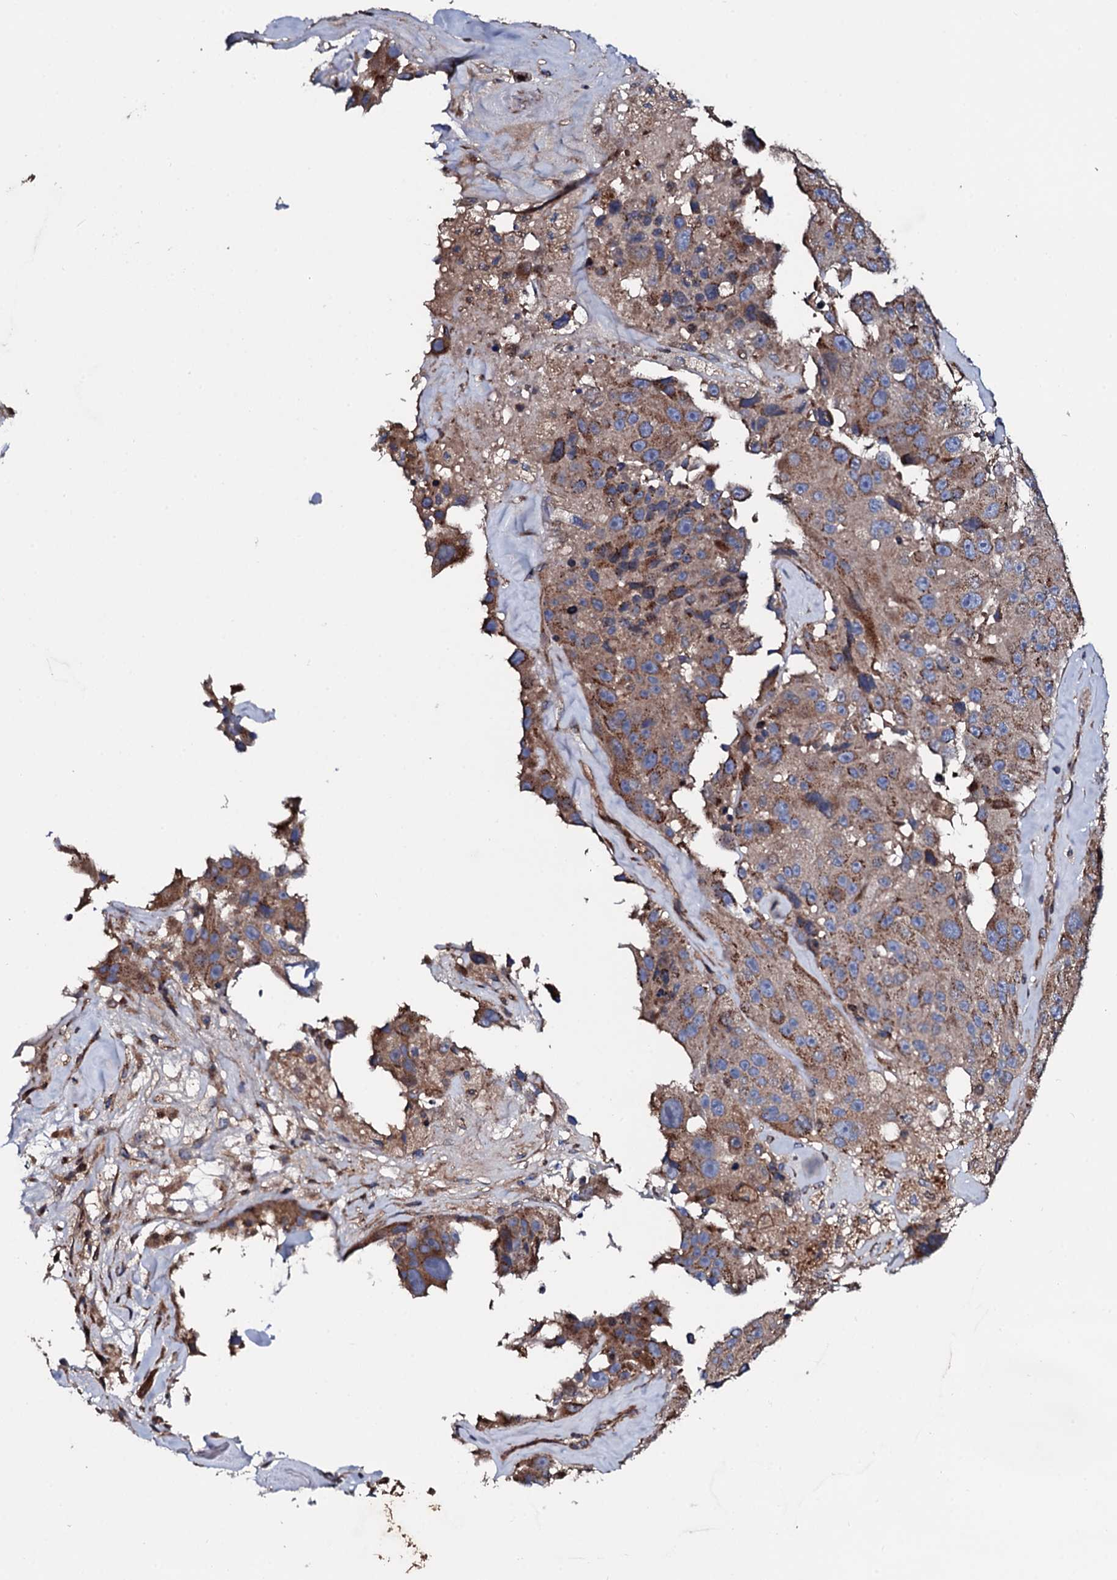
{"staining": {"intensity": "moderate", "quantity": ">75%", "location": "cytoplasmic/membranous"}, "tissue": "melanoma", "cell_type": "Tumor cells", "image_type": "cancer", "snomed": [{"axis": "morphology", "description": "Malignant melanoma, Metastatic site"}, {"axis": "topography", "description": "Lymph node"}], "caption": "A micrograph showing moderate cytoplasmic/membranous expression in approximately >75% of tumor cells in malignant melanoma (metastatic site), as visualized by brown immunohistochemical staining.", "gene": "PLET1", "patient": {"sex": "male", "age": 62}}